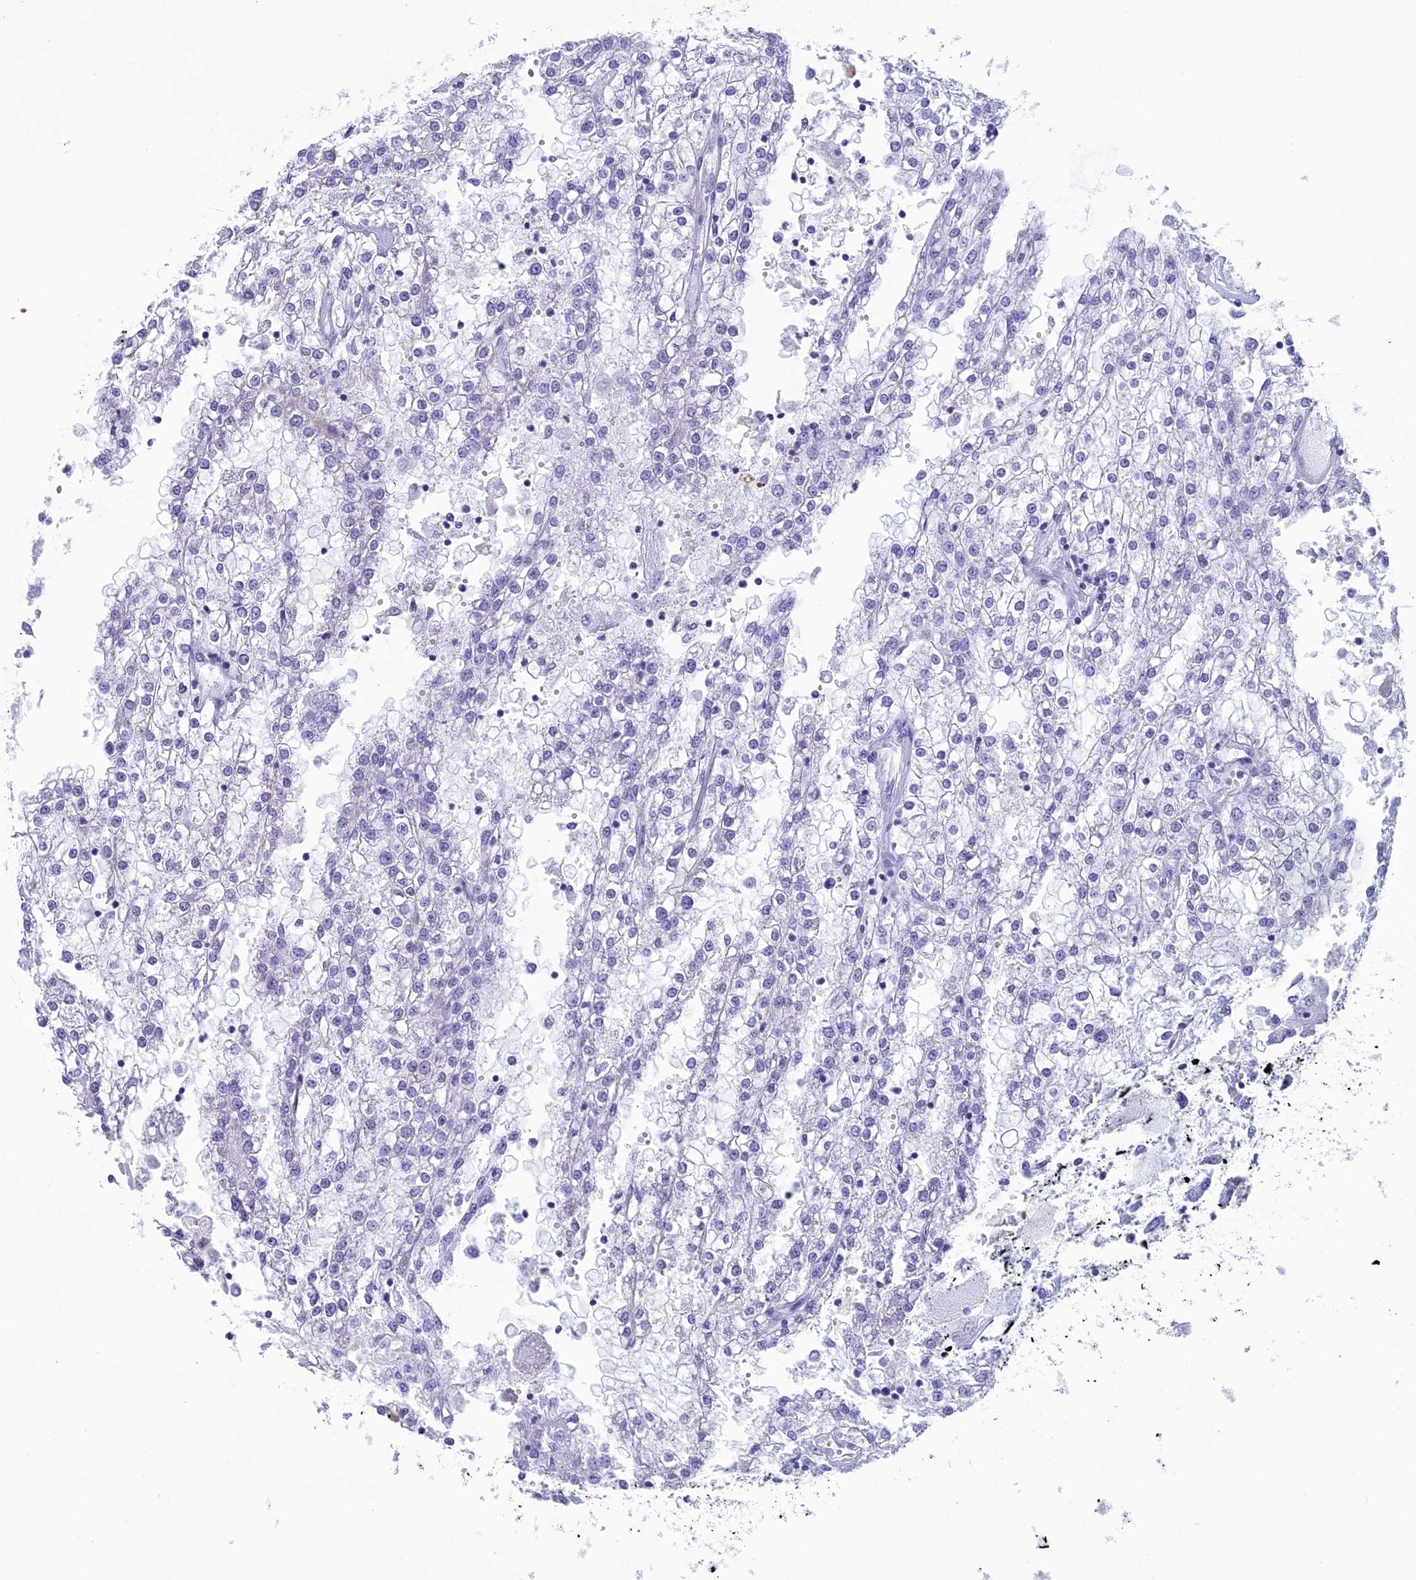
{"staining": {"intensity": "negative", "quantity": "none", "location": "none"}, "tissue": "renal cancer", "cell_type": "Tumor cells", "image_type": "cancer", "snomed": [{"axis": "morphology", "description": "Adenocarcinoma, NOS"}, {"axis": "topography", "description": "Kidney"}], "caption": "DAB immunohistochemical staining of human renal cancer demonstrates no significant staining in tumor cells.", "gene": "ZNF563", "patient": {"sex": "female", "age": 52}}